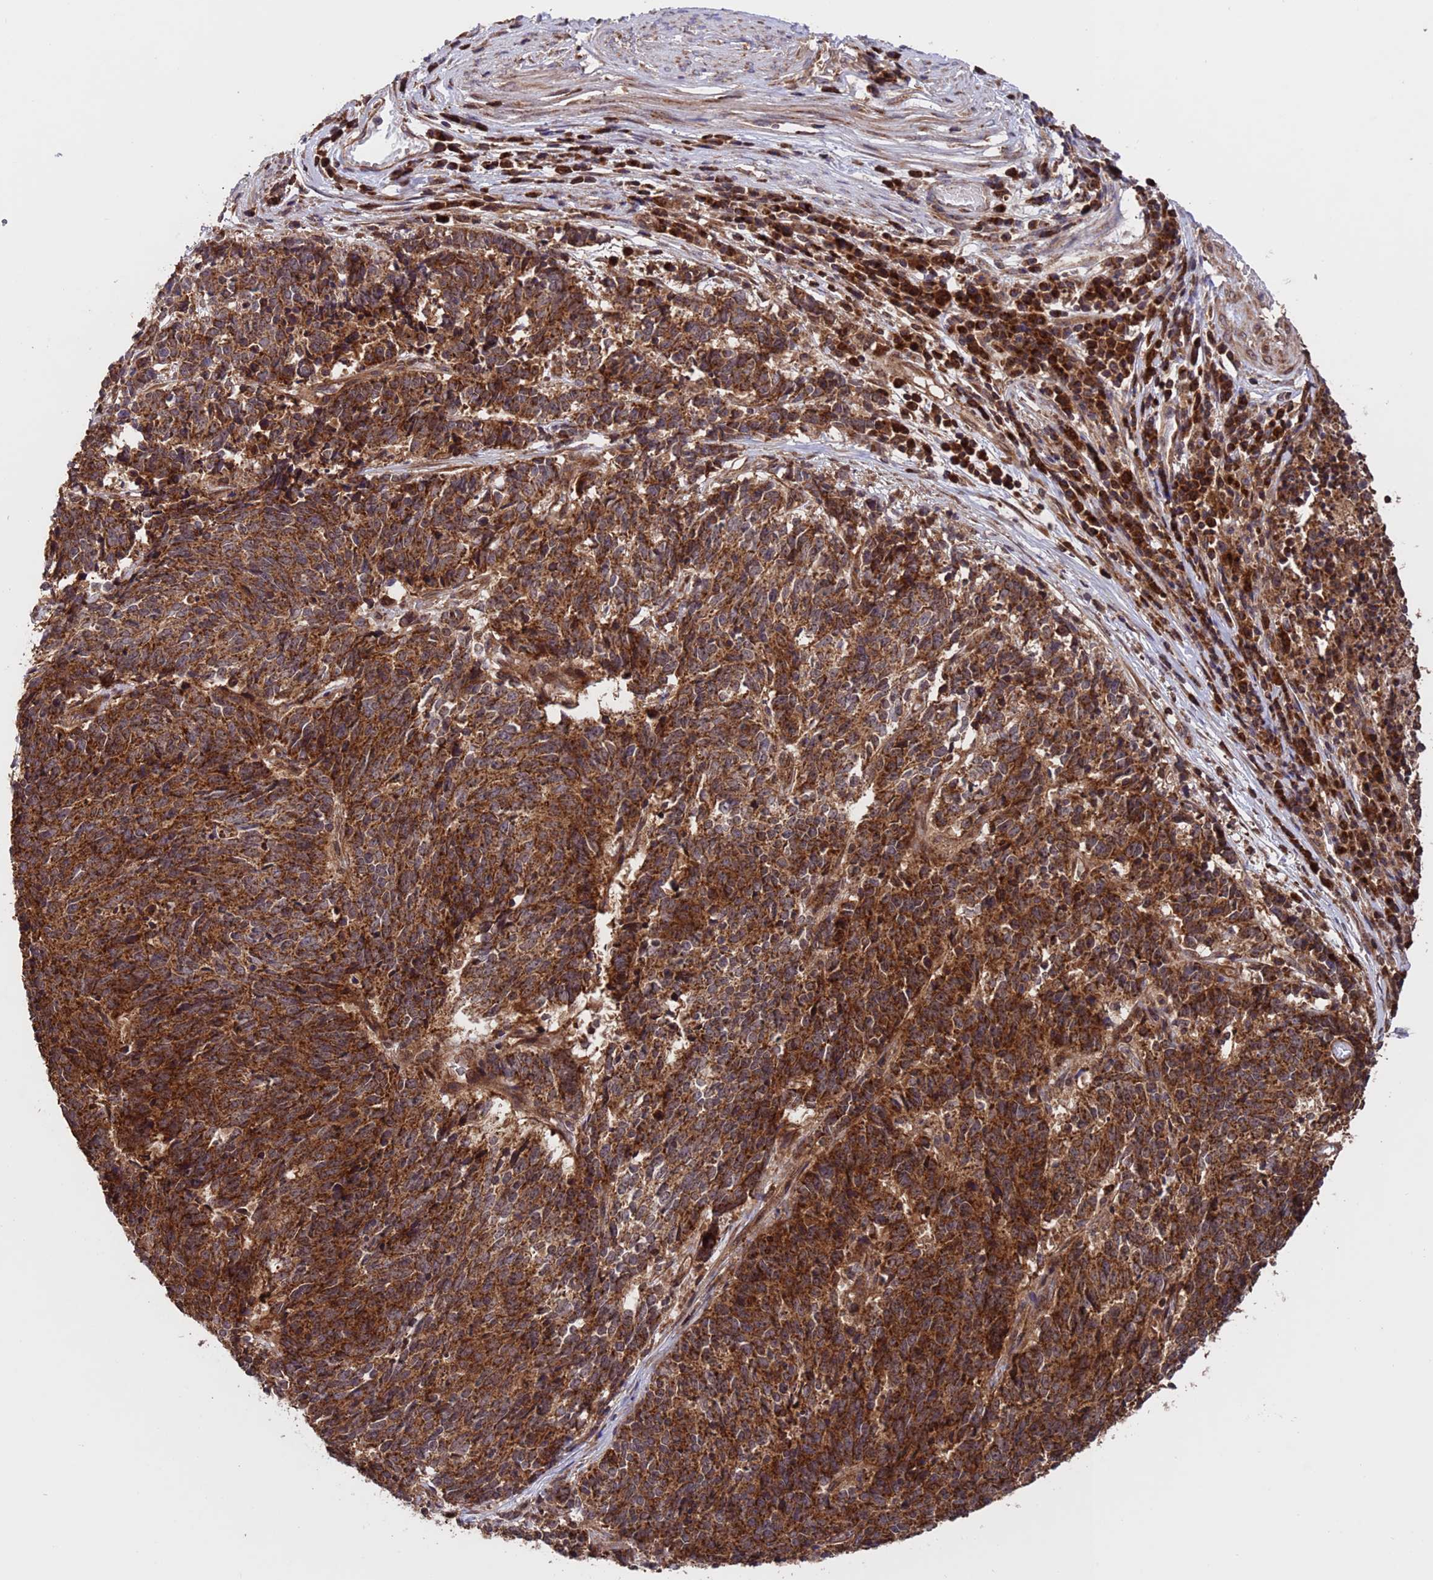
{"staining": {"intensity": "strong", "quantity": ">75%", "location": "cytoplasmic/membranous"}, "tissue": "cervical cancer", "cell_type": "Tumor cells", "image_type": "cancer", "snomed": [{"axis": "morphology", "description": "Squamous cell carcinoma, NOS"}, {"axis": "topography", "description": "Cervix"}], "caption": "Tumor cells demonstrate strong cytoplasmic/membranous positivity in approximately >75% of cells in cervical squamous cell carcinoma. (DAB IHC, brown staining for protein, blue staining for nuclei).", "gene": "TSR3", "patient": {"sex": "female", "age": 29}}